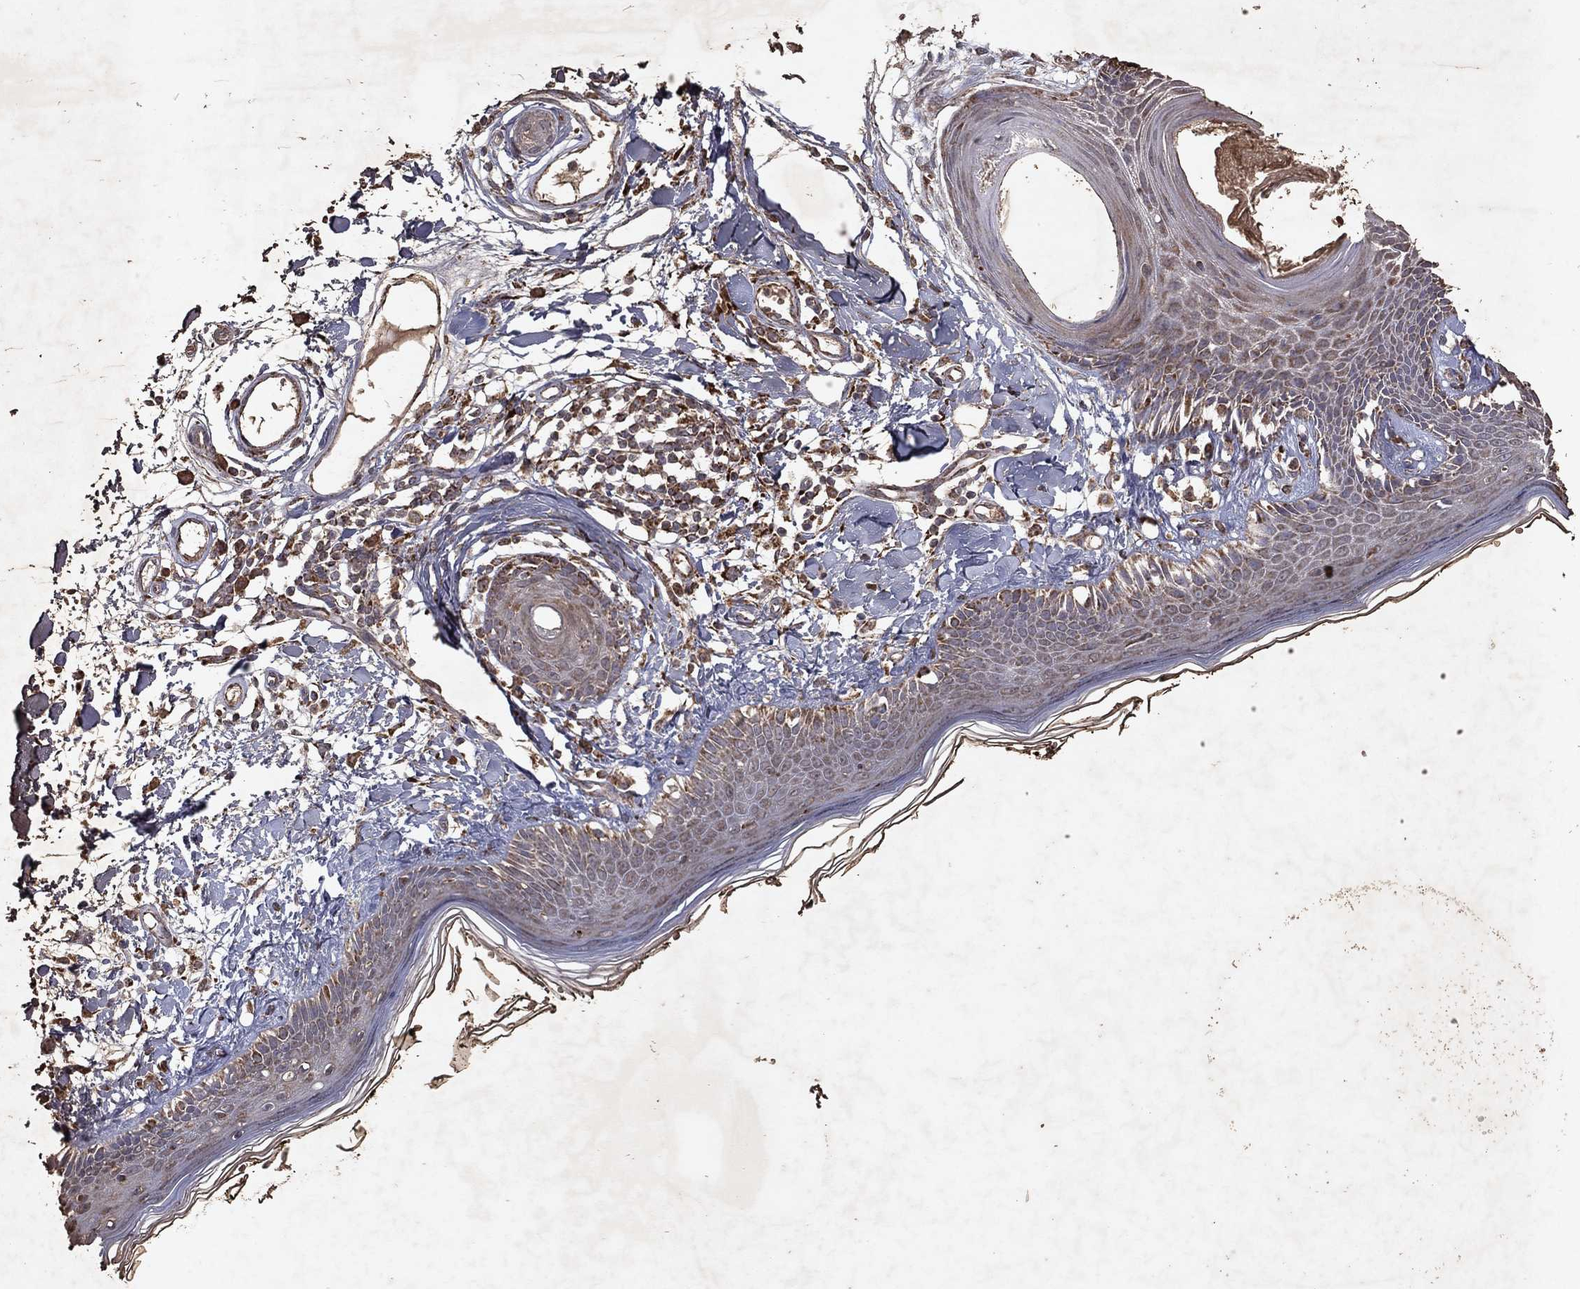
{"staining": {"intensity": "negative", "quantity": "none", "location": "none"}, "tissue": "skin", "cell_type": "Fibroblasts", "image_type": "normal", "snomed": [{"axis": "morphology", "description": "Normal tissue, NOS"}, {"axis": "topography", "description": "Skin"}], "caption": "Micrograph shows no protein staining in fibroblasts of unremarkable skin.", "gene": "PYROXD2", "patient": {"sex": "male", "age": 76}}